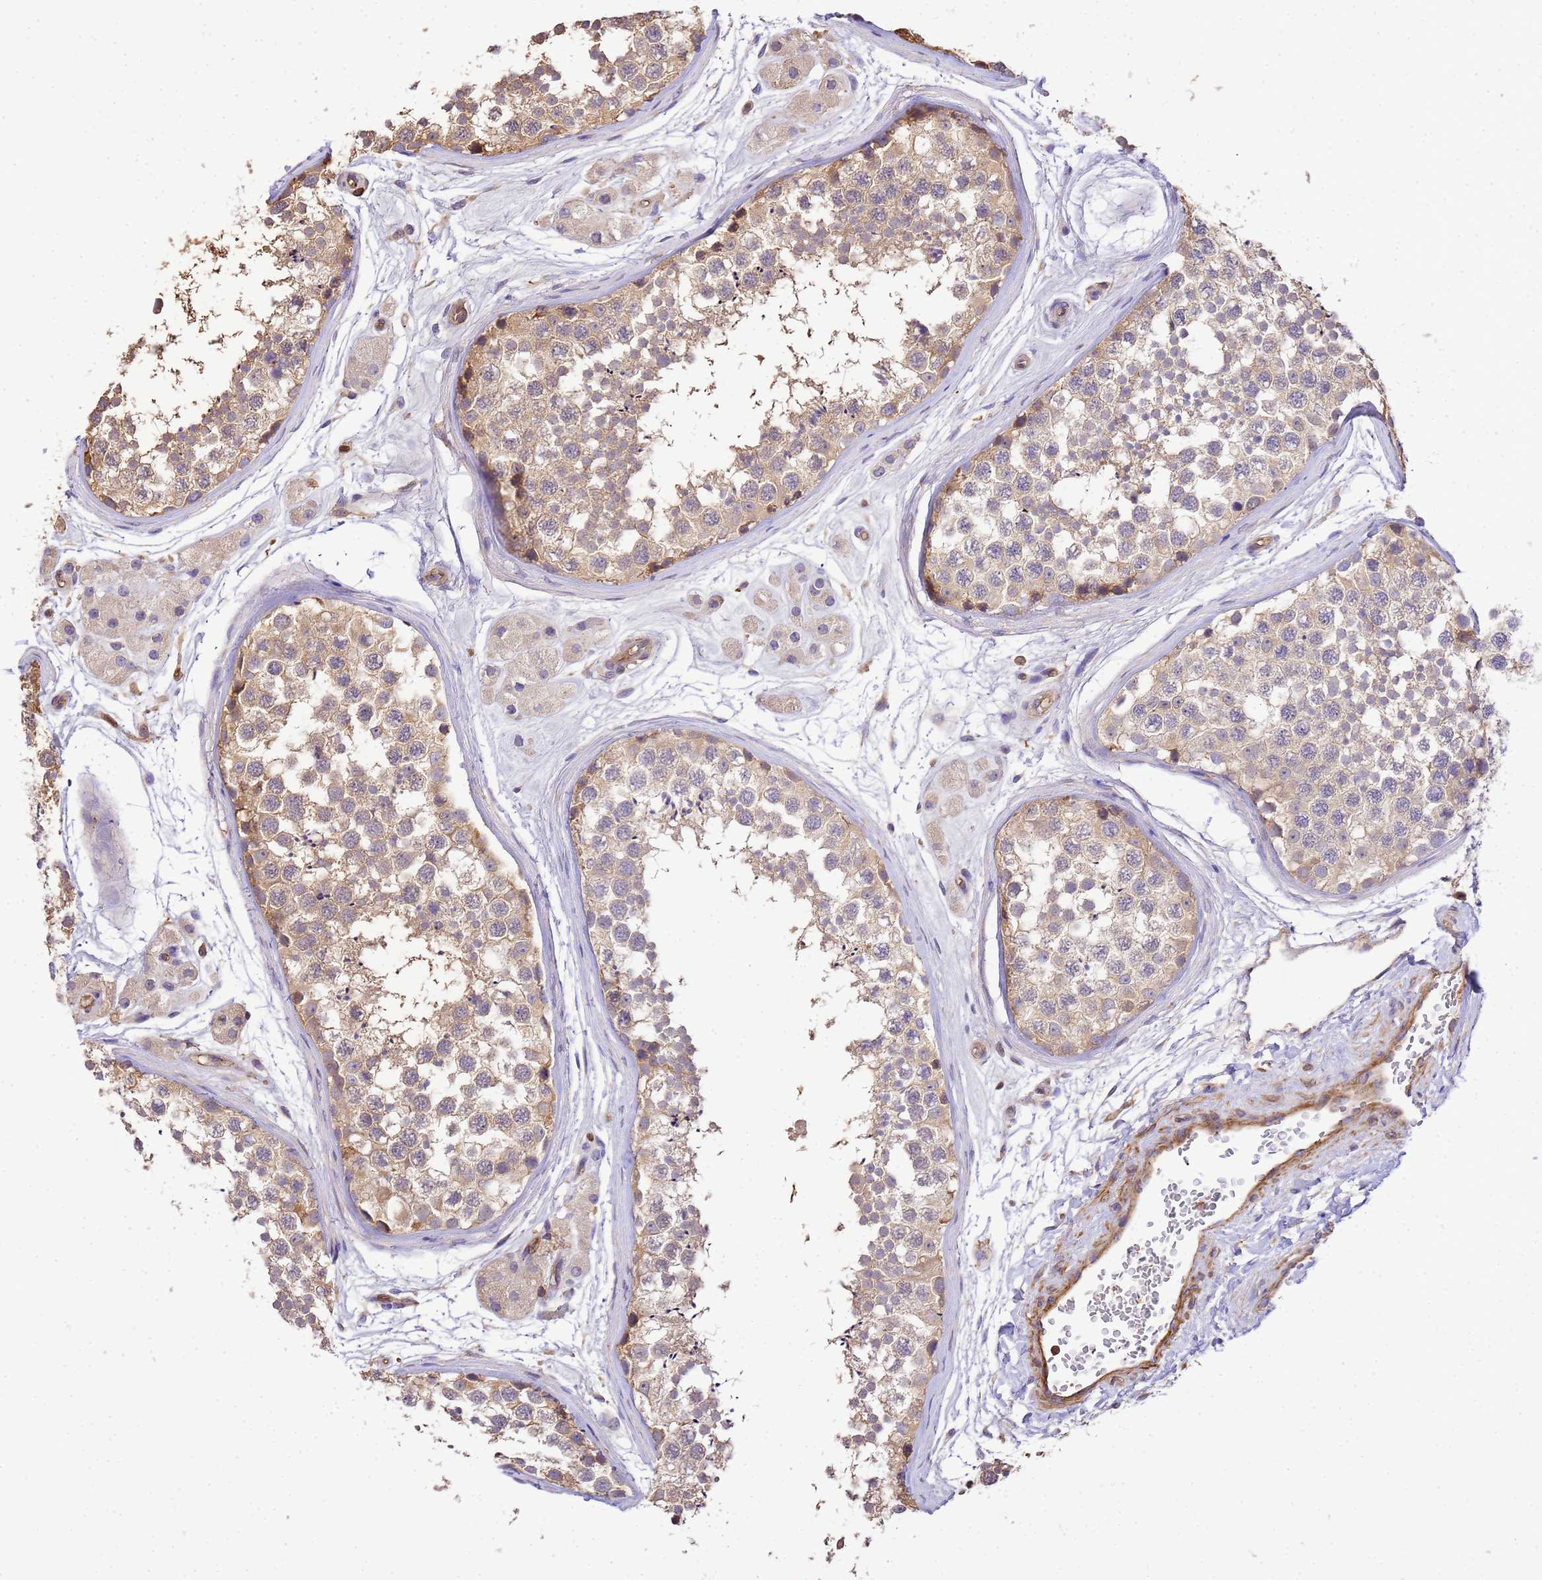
{"staining": {"intensity": "moderate", "quantity": ">75%", "location": "cytoplasmic/membranous"}, "tissue": "testis", "cell_type": "Cells in seminiferous ducts", "image_type": "normal", "snomed": [{"axis": "morphology", "description": "Normal tissue, NOS"}, {"axis": "topography", "description": "Testis"}], "caption": "IHC histopathology image of unremarkable testis: testis stained using immunohistochemistry displays medium levels of moderate protein expression localized specifically in the cytoplasmic/membranous of cells in seminiferous ducts, appearing as a cytoplasmic/membranous brown color.", "gene": "WDR64", "patient": {"sex": "male", "age": 56}}